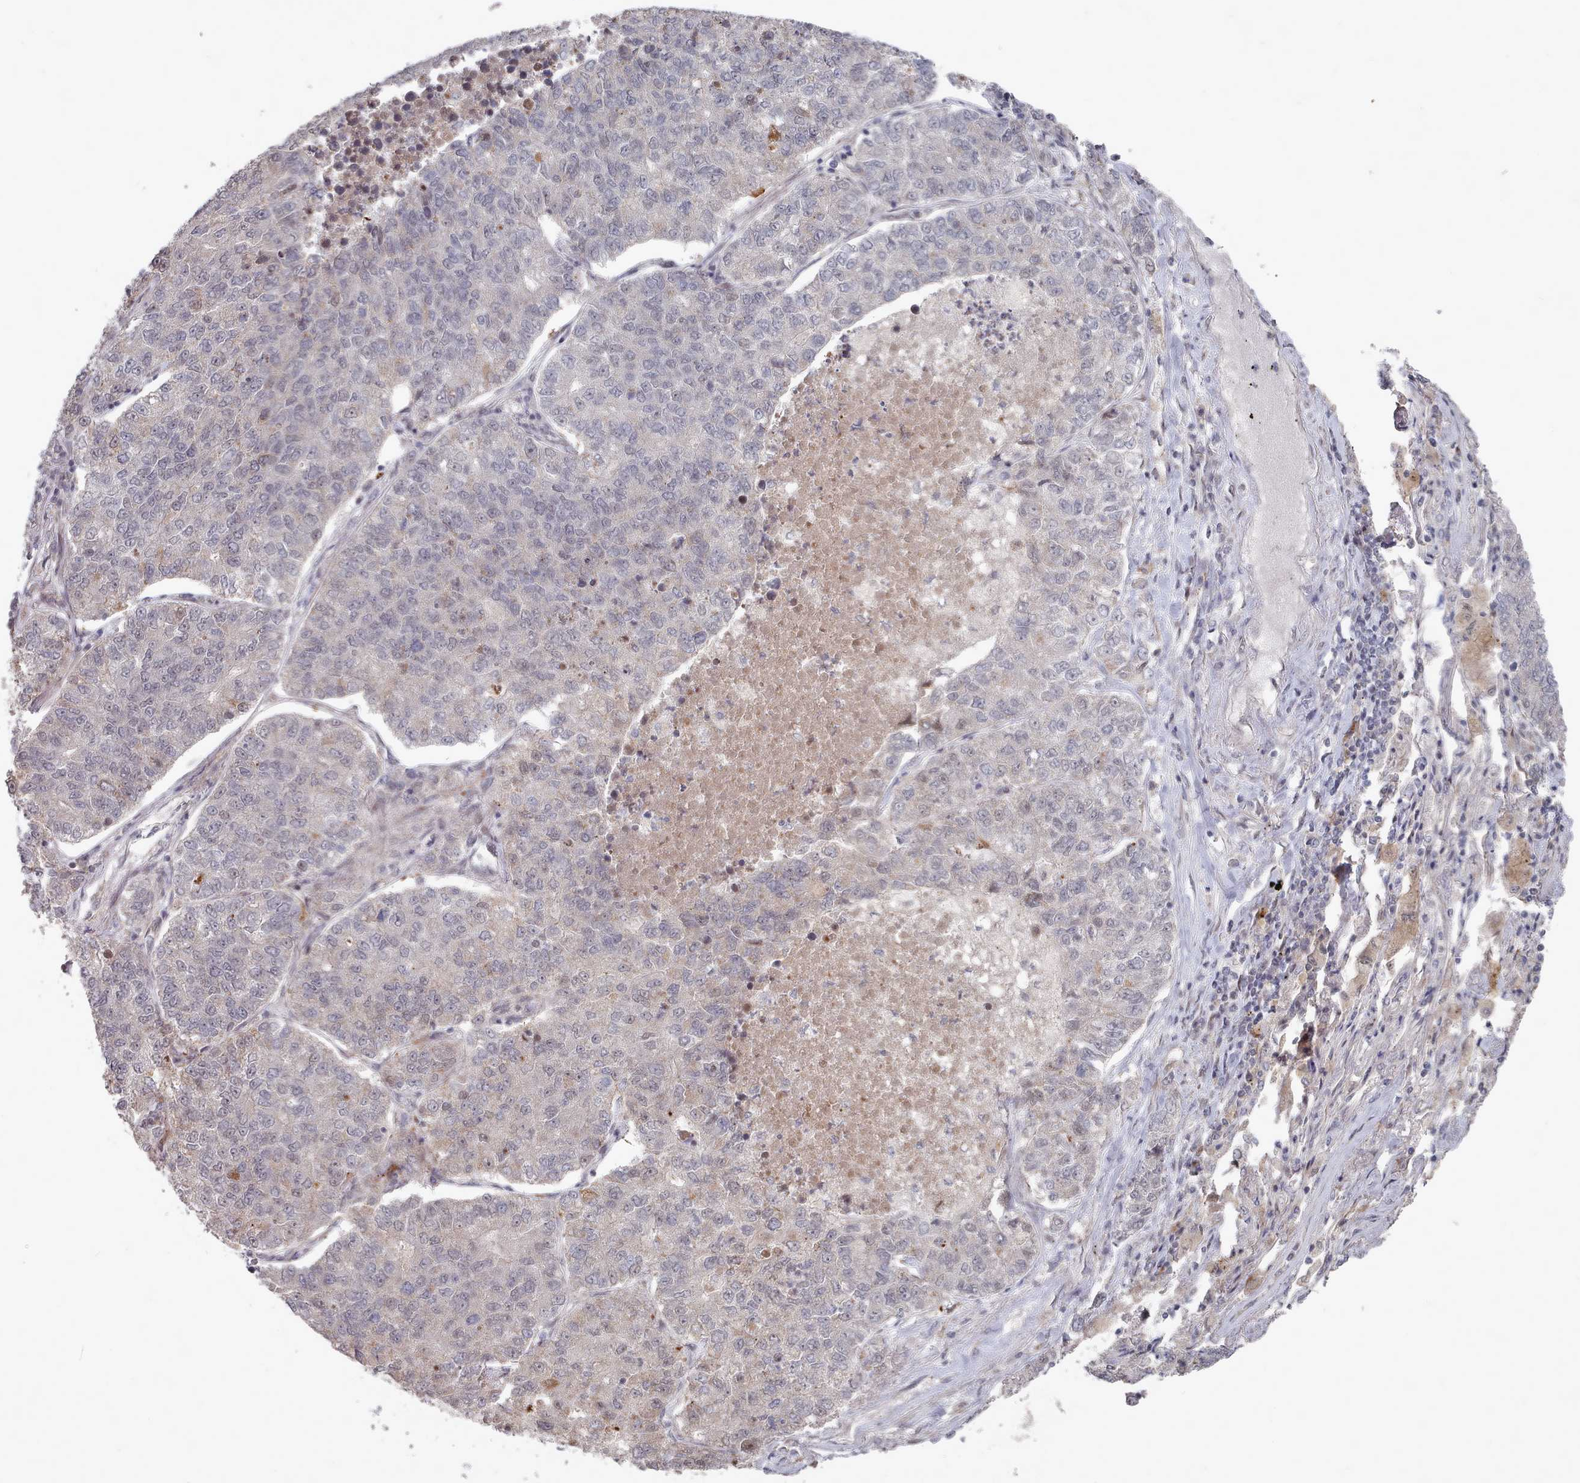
{"staining": {"intensity": "negative", "quantity": "none", "location": "none"}, "tissue": "lung cancer", "cell_type": "Tumor cells", "image_type": "cancer", "snomed": [{"axis": "morphology", "description": "Adenocarcinoma, NOS"}, {"axis": "topography", "description": "Lung"}], "caption": "Tumor cells show no significant protein expression in lung cancer (adenocarcinoma).", "gene": "CPSF4", "patient": {"sex": "male", "age": 49}}